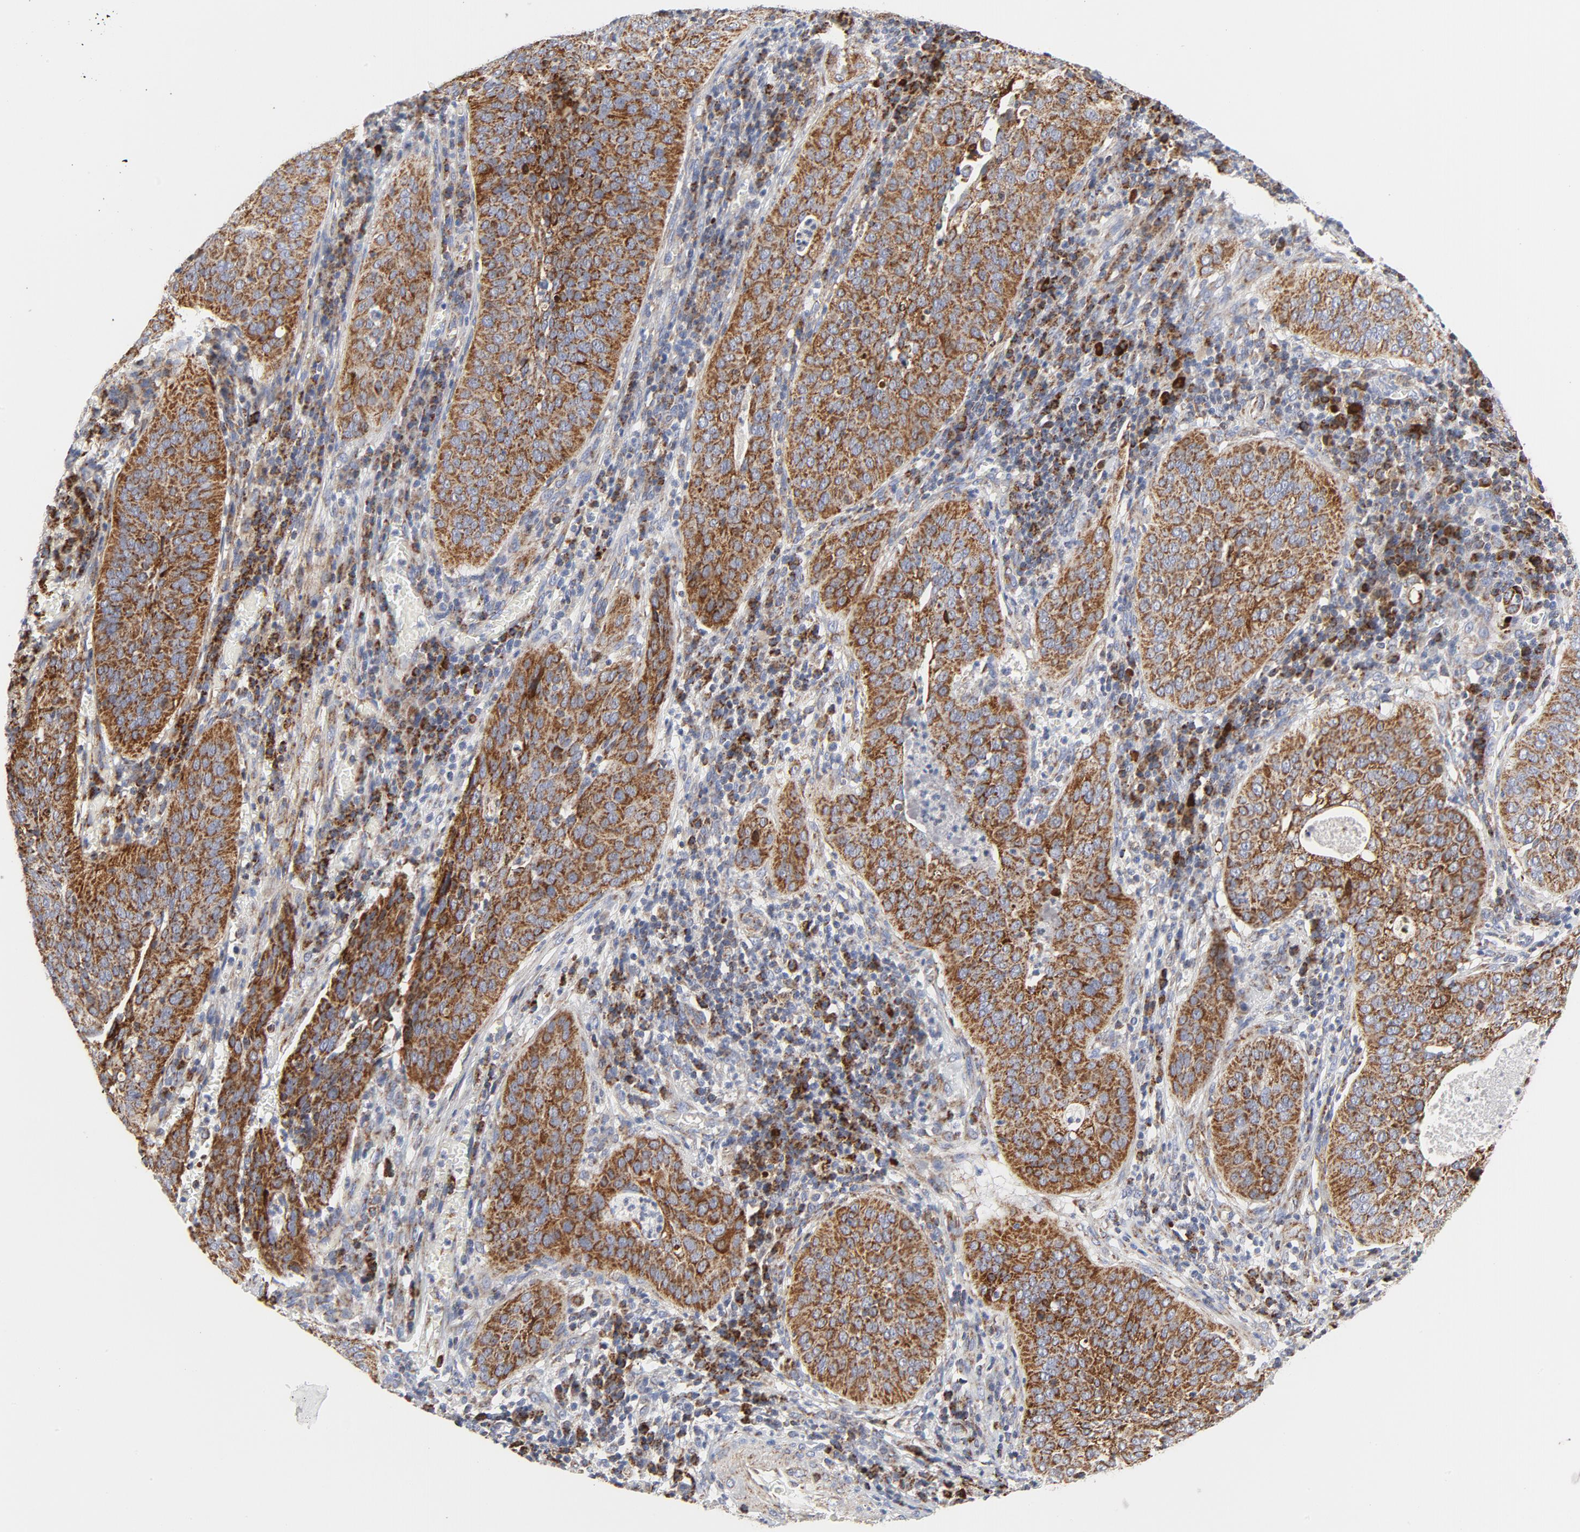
{"staining": {"intensity": "moderate", "quantity": ">75%", "location": "cytoplasmic/membranous"}, "tissue": "cervical cancer", "cell_type": "Tumor cells", "image_type": "cancer", "snomed": [{"axis": "morphology", "description": "Squamous cell carcinoma, NOS"}, {"axis": "topography", "description": "Cervix"}], "caption": "This image shows squamous cell carcinoma (cervical) stained with IHC to label a protein in brown. The cytoplasmic/membranous of tumor cells show moderate positivity for the protein. Nuclei are counter-stained blue.", "gene": "CYCS", "patient": {"sex": "female", "age": 39}}